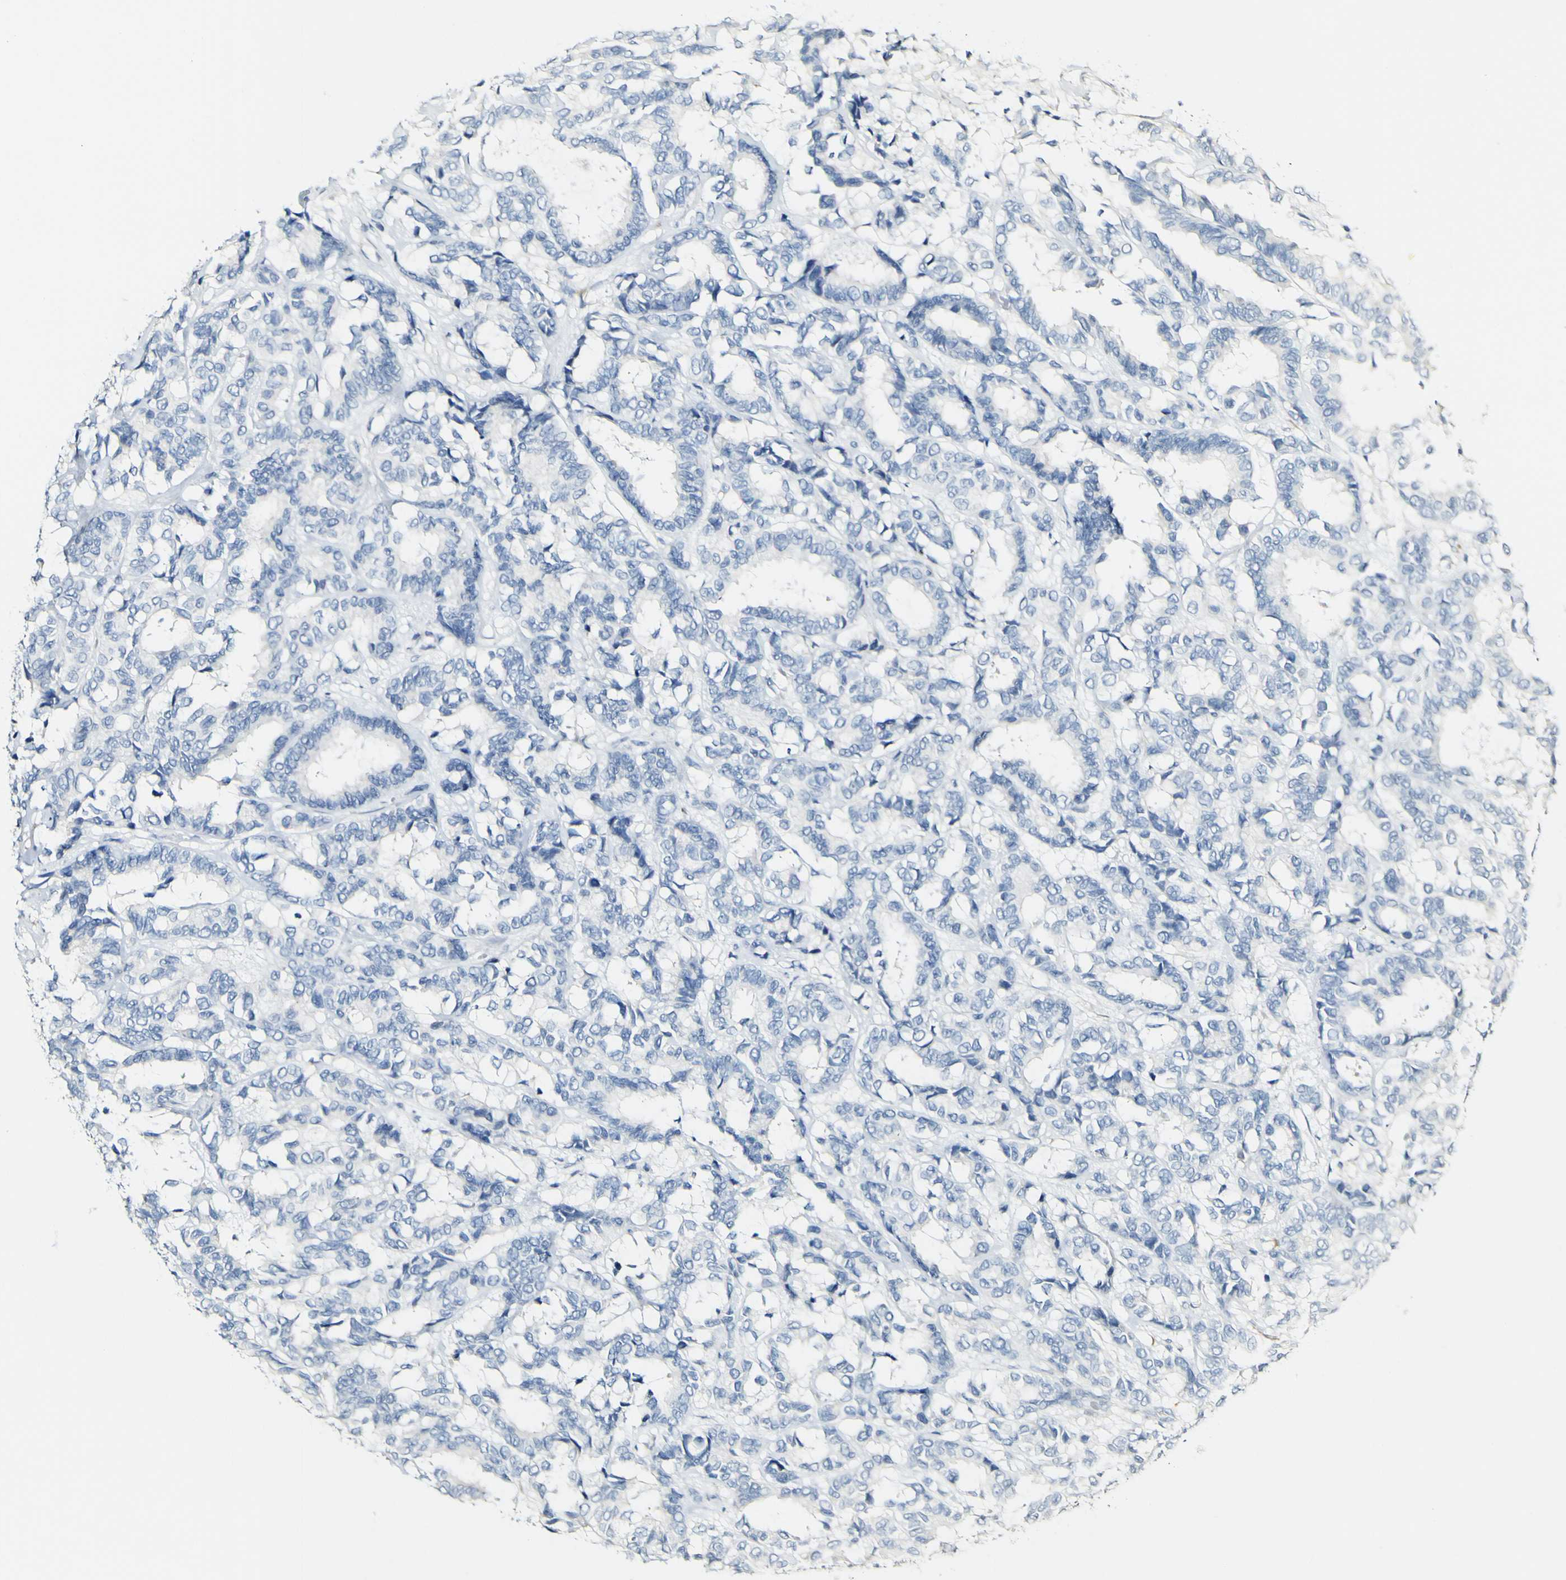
{"staining": {"intensity": "negative", "quantity": "none", "location": "none"}, "tissue": "breast cancer", "cell_type": "Tumor cells", "image_type": "cancer", "snomed": [{"axis": "morphology", "description": "Duct carcinoma"}, {"axis": "topography", "description": "Breast"}], "caption": "Breast intraductal carcinoma was stained to show a protein in brown. There is no significant staining in tumor cells. The staining is performed using DAB (3,3'-diaminobenzidine) brown chromogen with nuclei counter-stained in using hematoxylin.", "gene": "FMO3", "patient": {"sex": "female", "age": 87}}